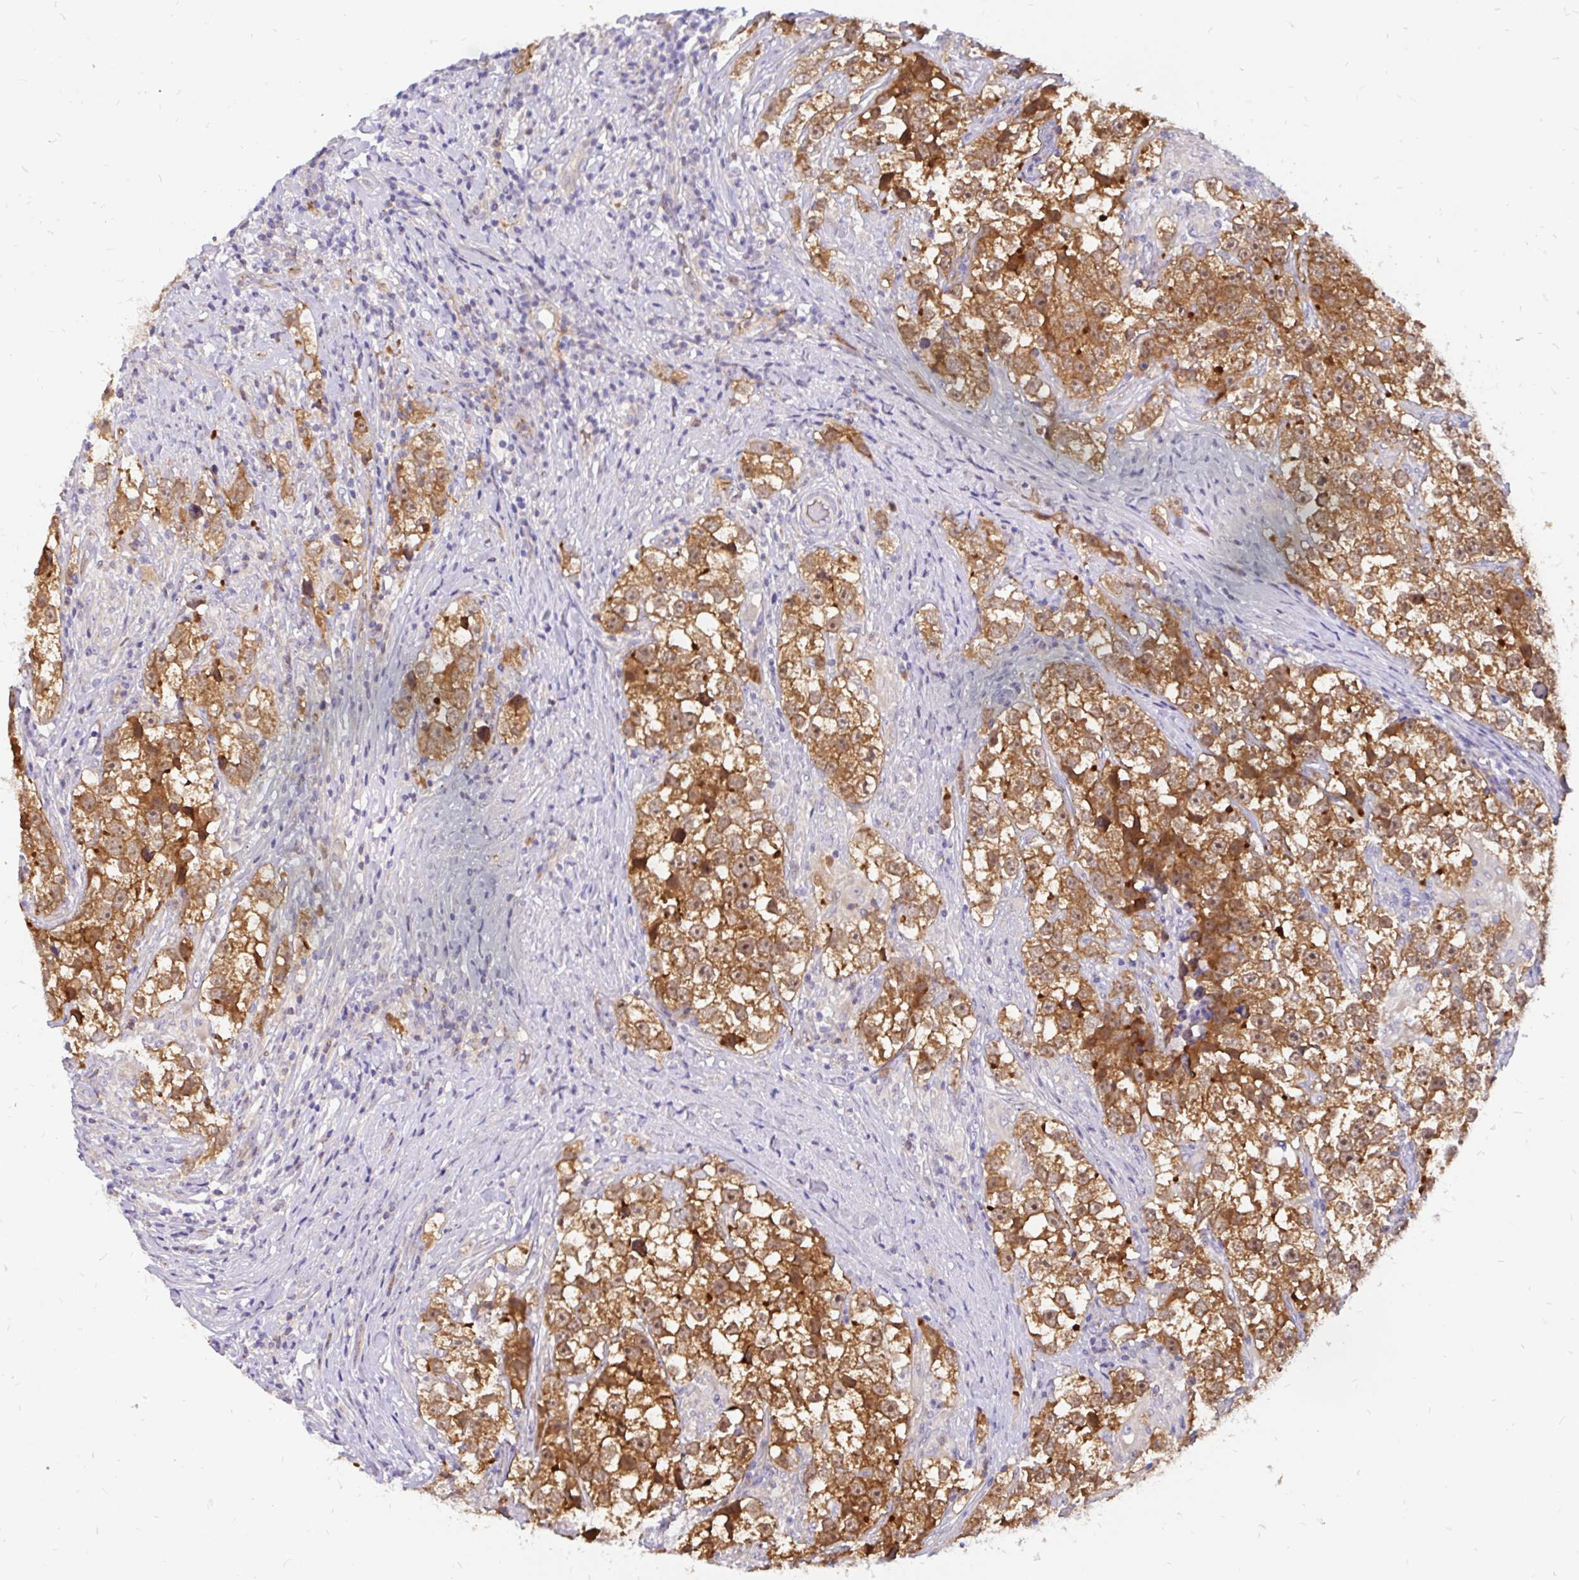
{"staining": {"intensity": "strong", "quantity": ">75%", "location": "cytoplasmic/membranous,nuclear"}, "tissue": "testis cancer", "cell_type": "Tumor cells", "image_type": "cancer", "snomed": [{"axis": "morphology", "description": "Seminoma, NOS"}, {"axis": "topography", "description": "Testis"}], "caption": "High-power microscopy captured an immunohistochemistry (IHC) photomicrograph of testis seminoma, revealing strong cytoplasmic/membranous and nuclear positivity in approximately >75% of tumor cells.", "gene": "LRRC26", "patient": {"sex": "male", "age": 46}}